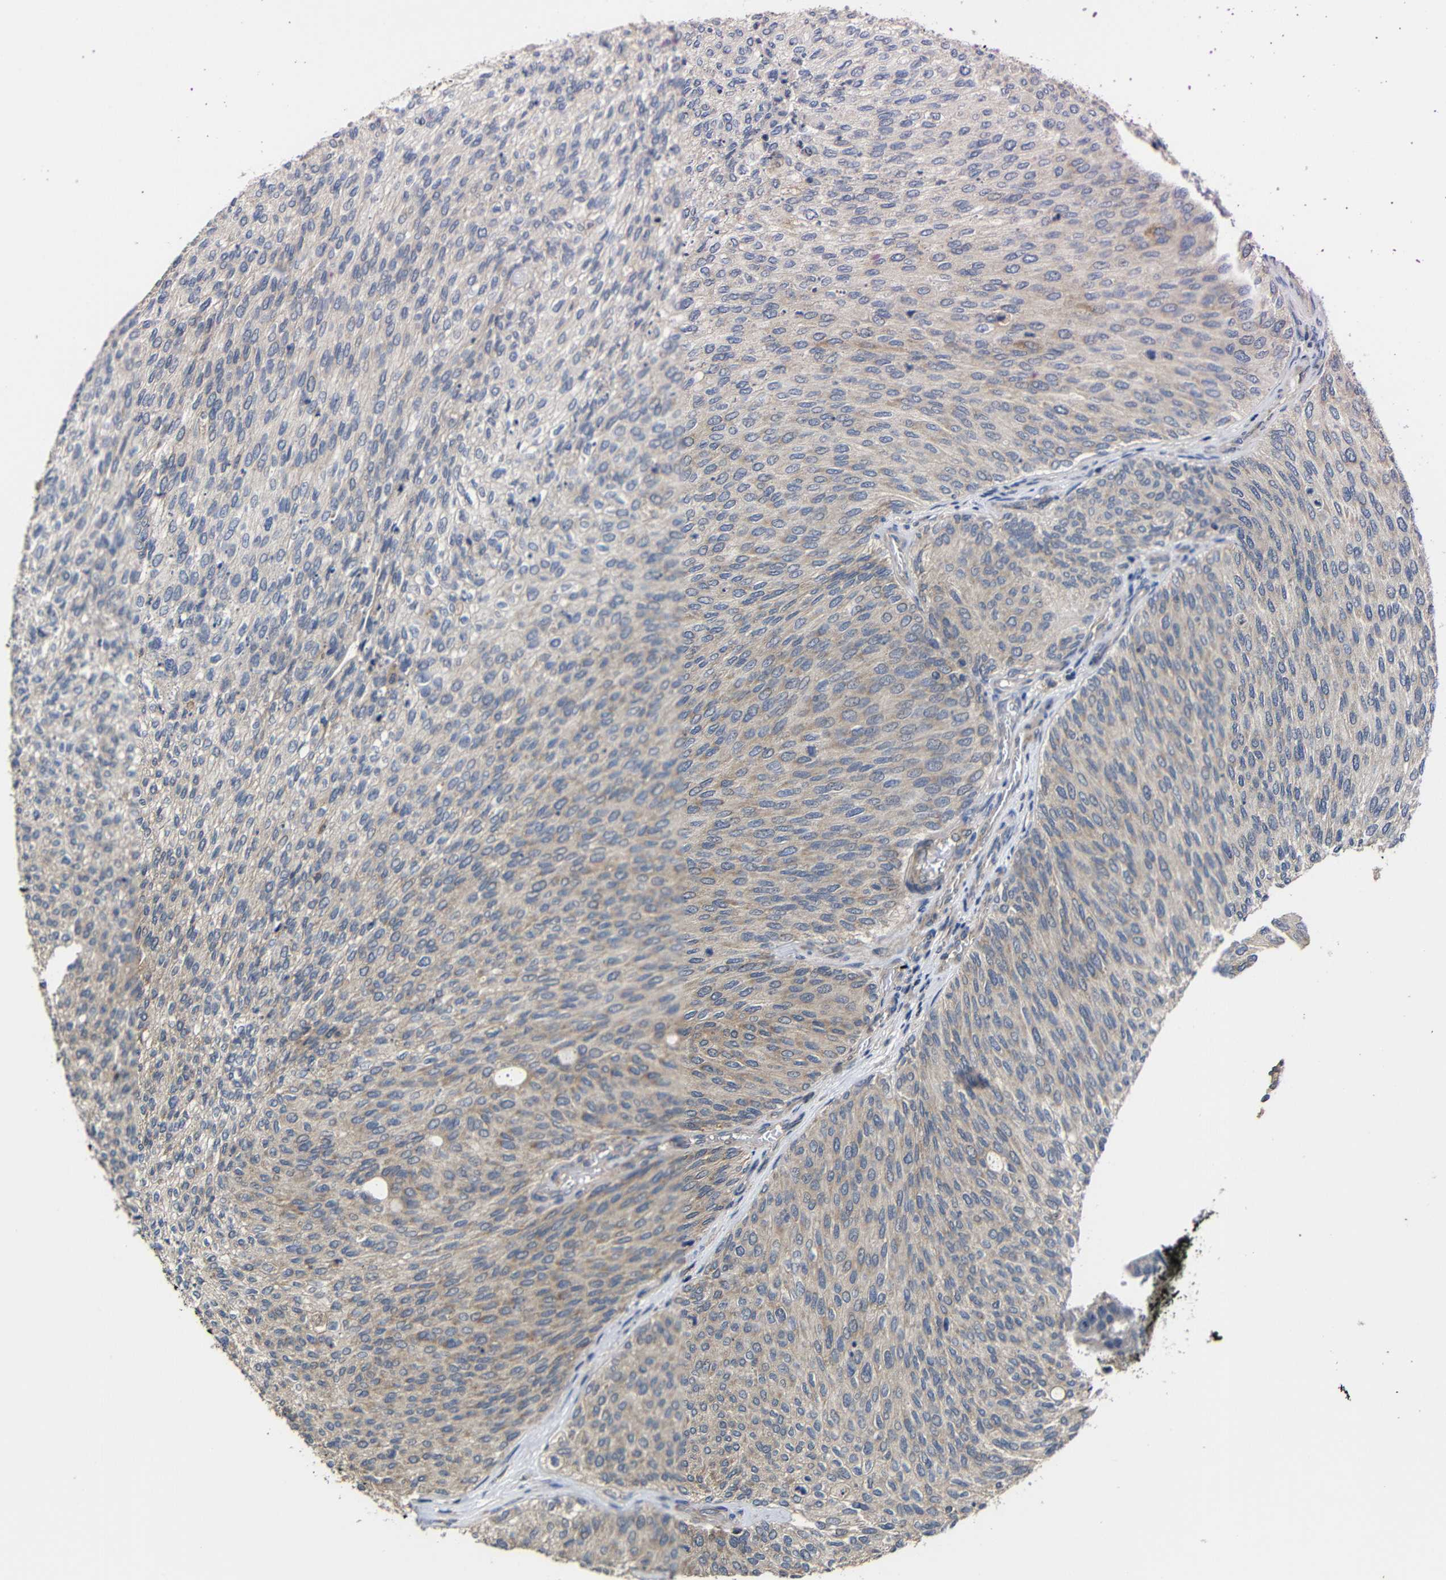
{"staining": {"intensity": "weak", "quantity": "<25%", "location": "cytoplasmic/membranous"}, "tissue": "urothelial cancer", "cell_type": "Tumor cells", "image_type": "cancer", "snomed": [{"axis": "morphology", "description": "Urothelial carcinoma, Low grade"}, {"axis": "topography", "description": "Urinary bladder"}], "caption": "The micrograph displays no staining of tumor cells in urothelial cancer.", "gene": "LPAR5", "patient": {"sex": "female", "age": 79}}